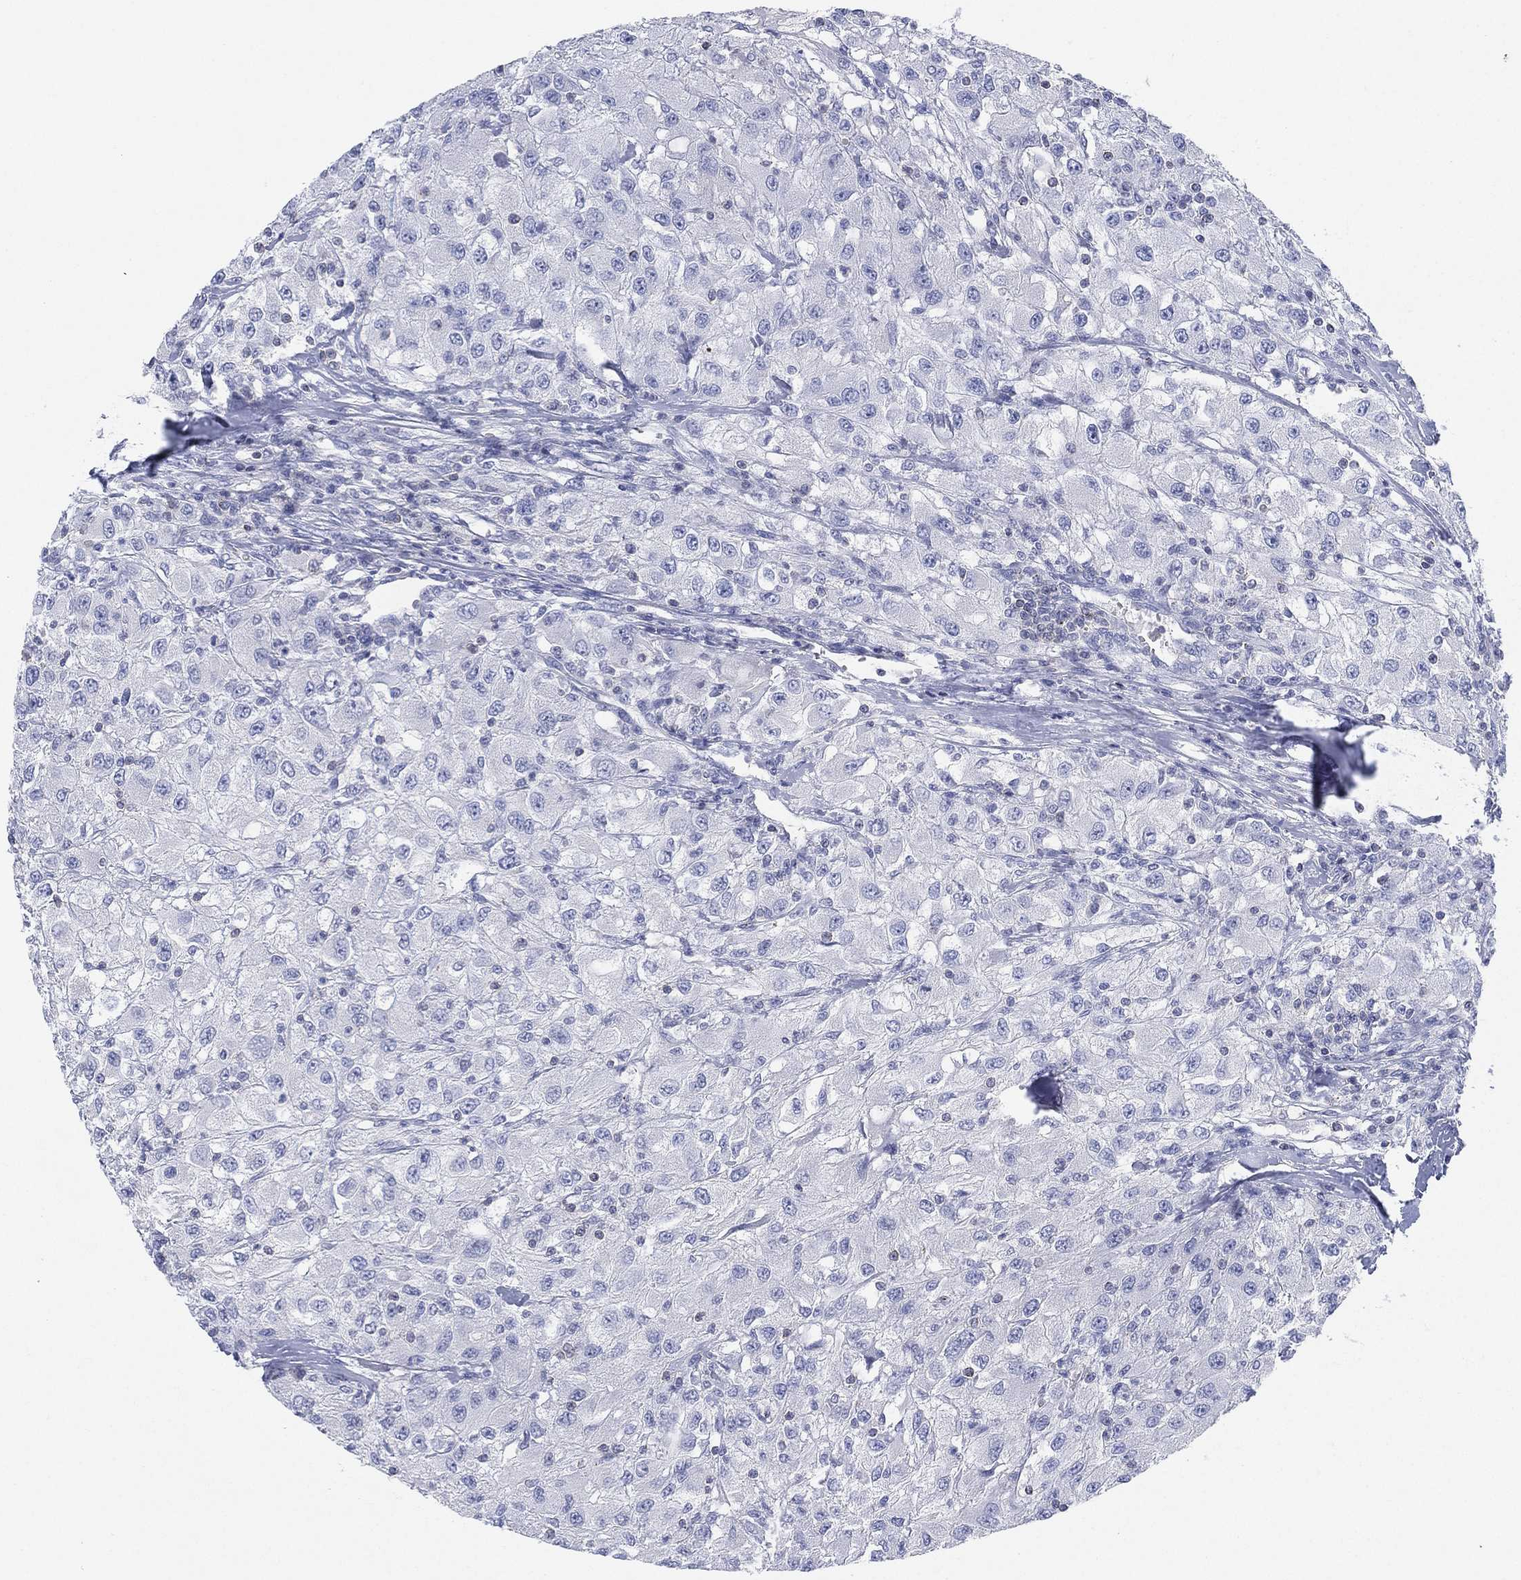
{"staining": {"intensity": "negative", "quantity": "none", "location": "none"}, "tissue": "renal cancer", "cell_type": "Tumor cells", "image_type": "cancer", "snomed": [{"axis": "morphology", "description": "Adenocarcinoma, NOS"}, {"axis": "topography", "description": "Kidney"}], "caption": "This is an IHC histopathology image of human renal cancer (adenocarcinoma). There is no staining in tumor cells.", "gene": "SEPTIN1", "patient": {"sex": "female", "age": 67}}